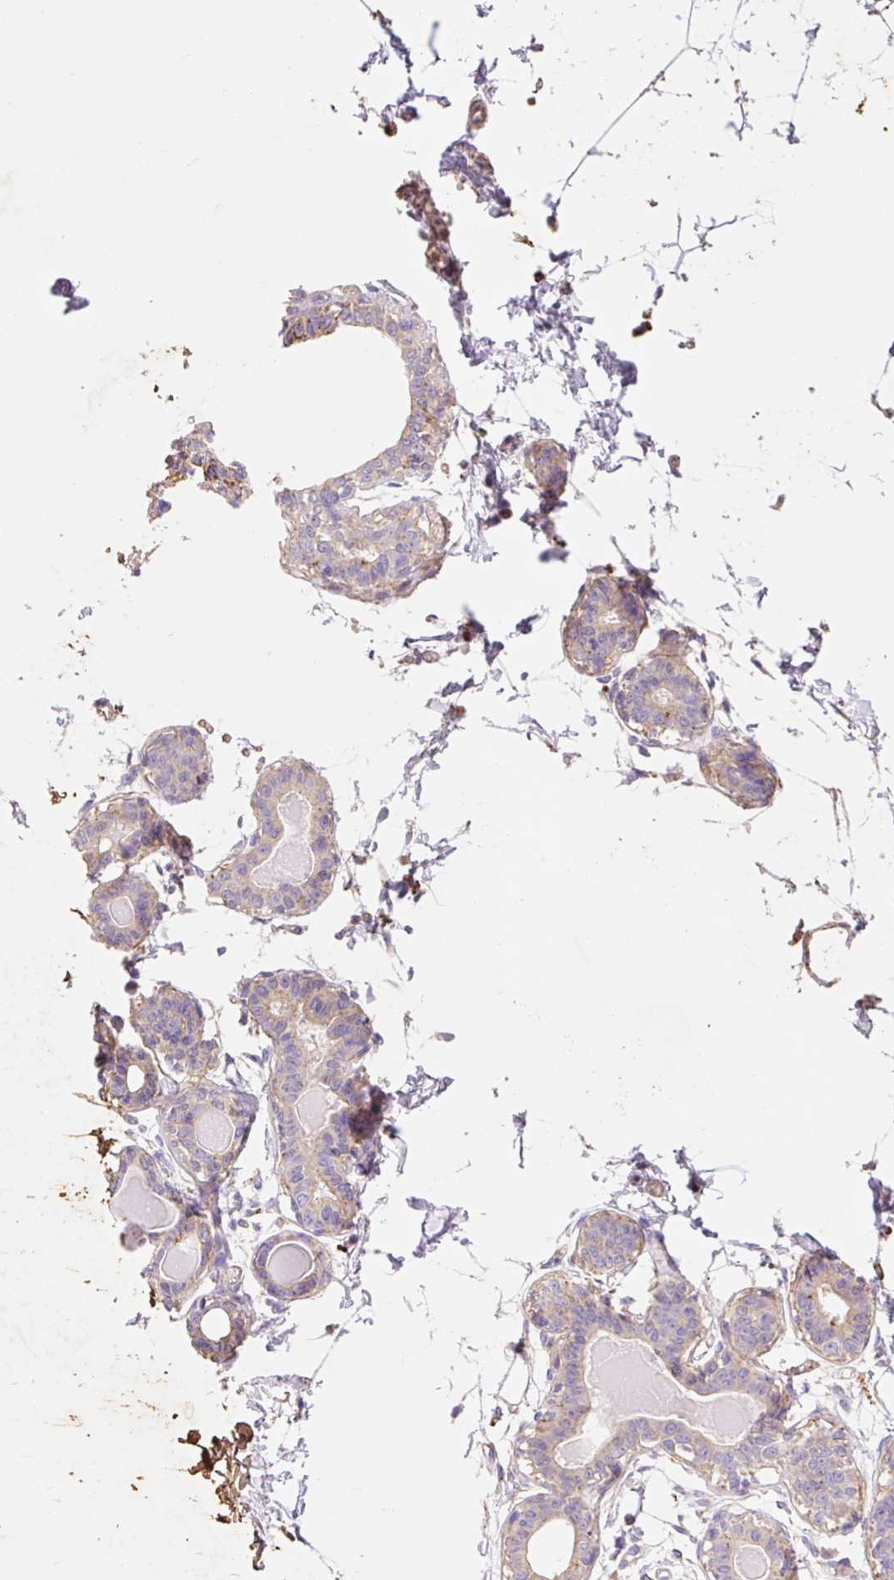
{"staining": {"intensity": "negative", "quantity": "none", "location": "none"}, "tissue": "breast", "cell_type": "Adipocytes", "image_type": "normal", "snomed": [{"axis": "morphology", "description": "Normal tissue, NOS"}, {"axis": "topography", "description": "Breast"}], "caption": "High power microscopy micrograph of an immunohistochemistry photomicrograph of unremarkable breast, revealing no significant staining in adipocytes.", "gene": "HEXA", "patient": {"sex": "female", "age": 45}}